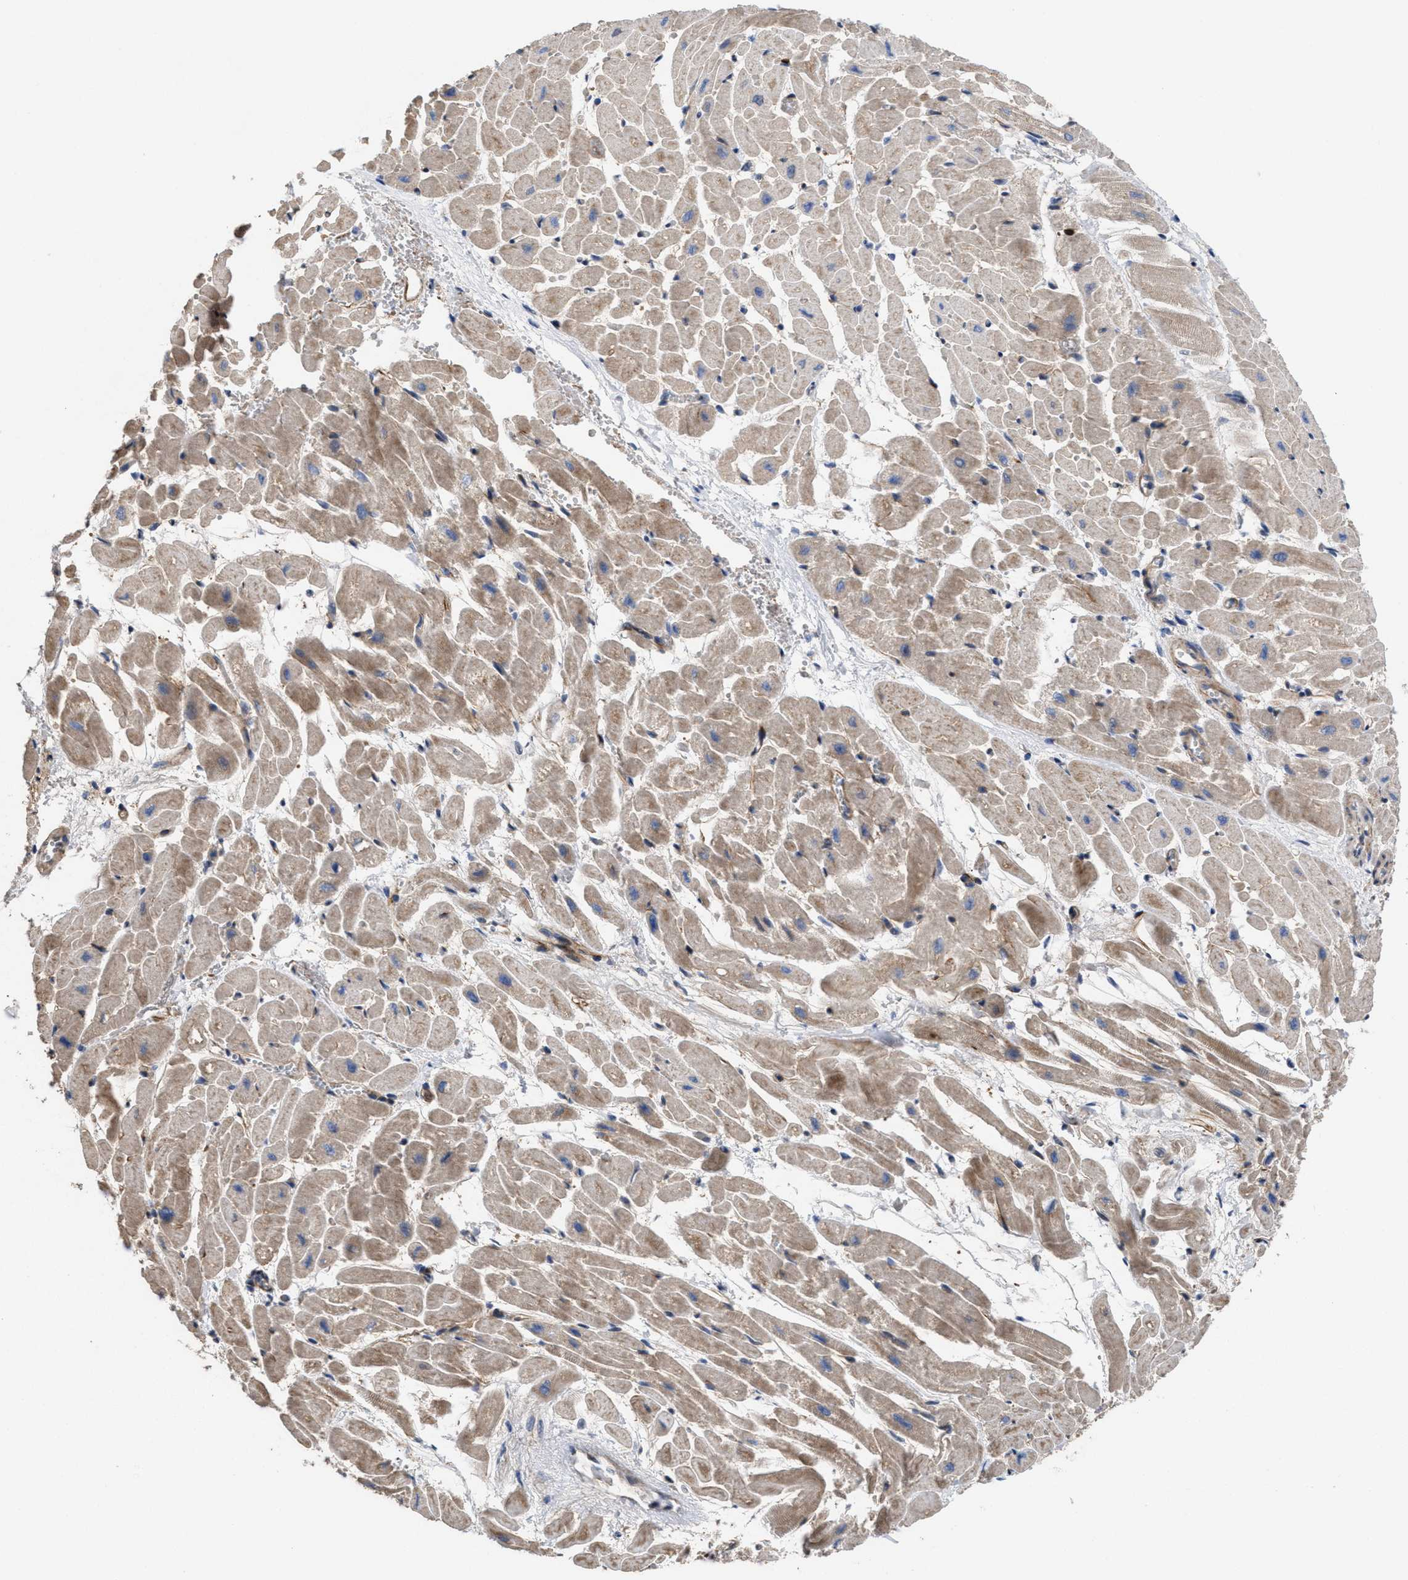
{"staining": {"intensity": "moderate", "quantity": ">75%", "location": "cytoplasmic/membranous"}, "tissue": "heart muscle", "cell_type": "Cardiomyocytes", "image_type": "normal", "snomed": [{"axis": "morphology", "description": "Normal tissue, NOS"}, {"axis": "topography", "description": "Heart"}], "caption": "IHC image of benign heart muscle: human heart muscle stained using IHC displays medium levels of moderate protein expression localized specifically in the cytoplasmic/membranous of cardiomyocytes, appearing as a cytoplasmic/membranous brown color.", "gene": "PTPRE", "patient": {"sex": "male", "age": 45}}